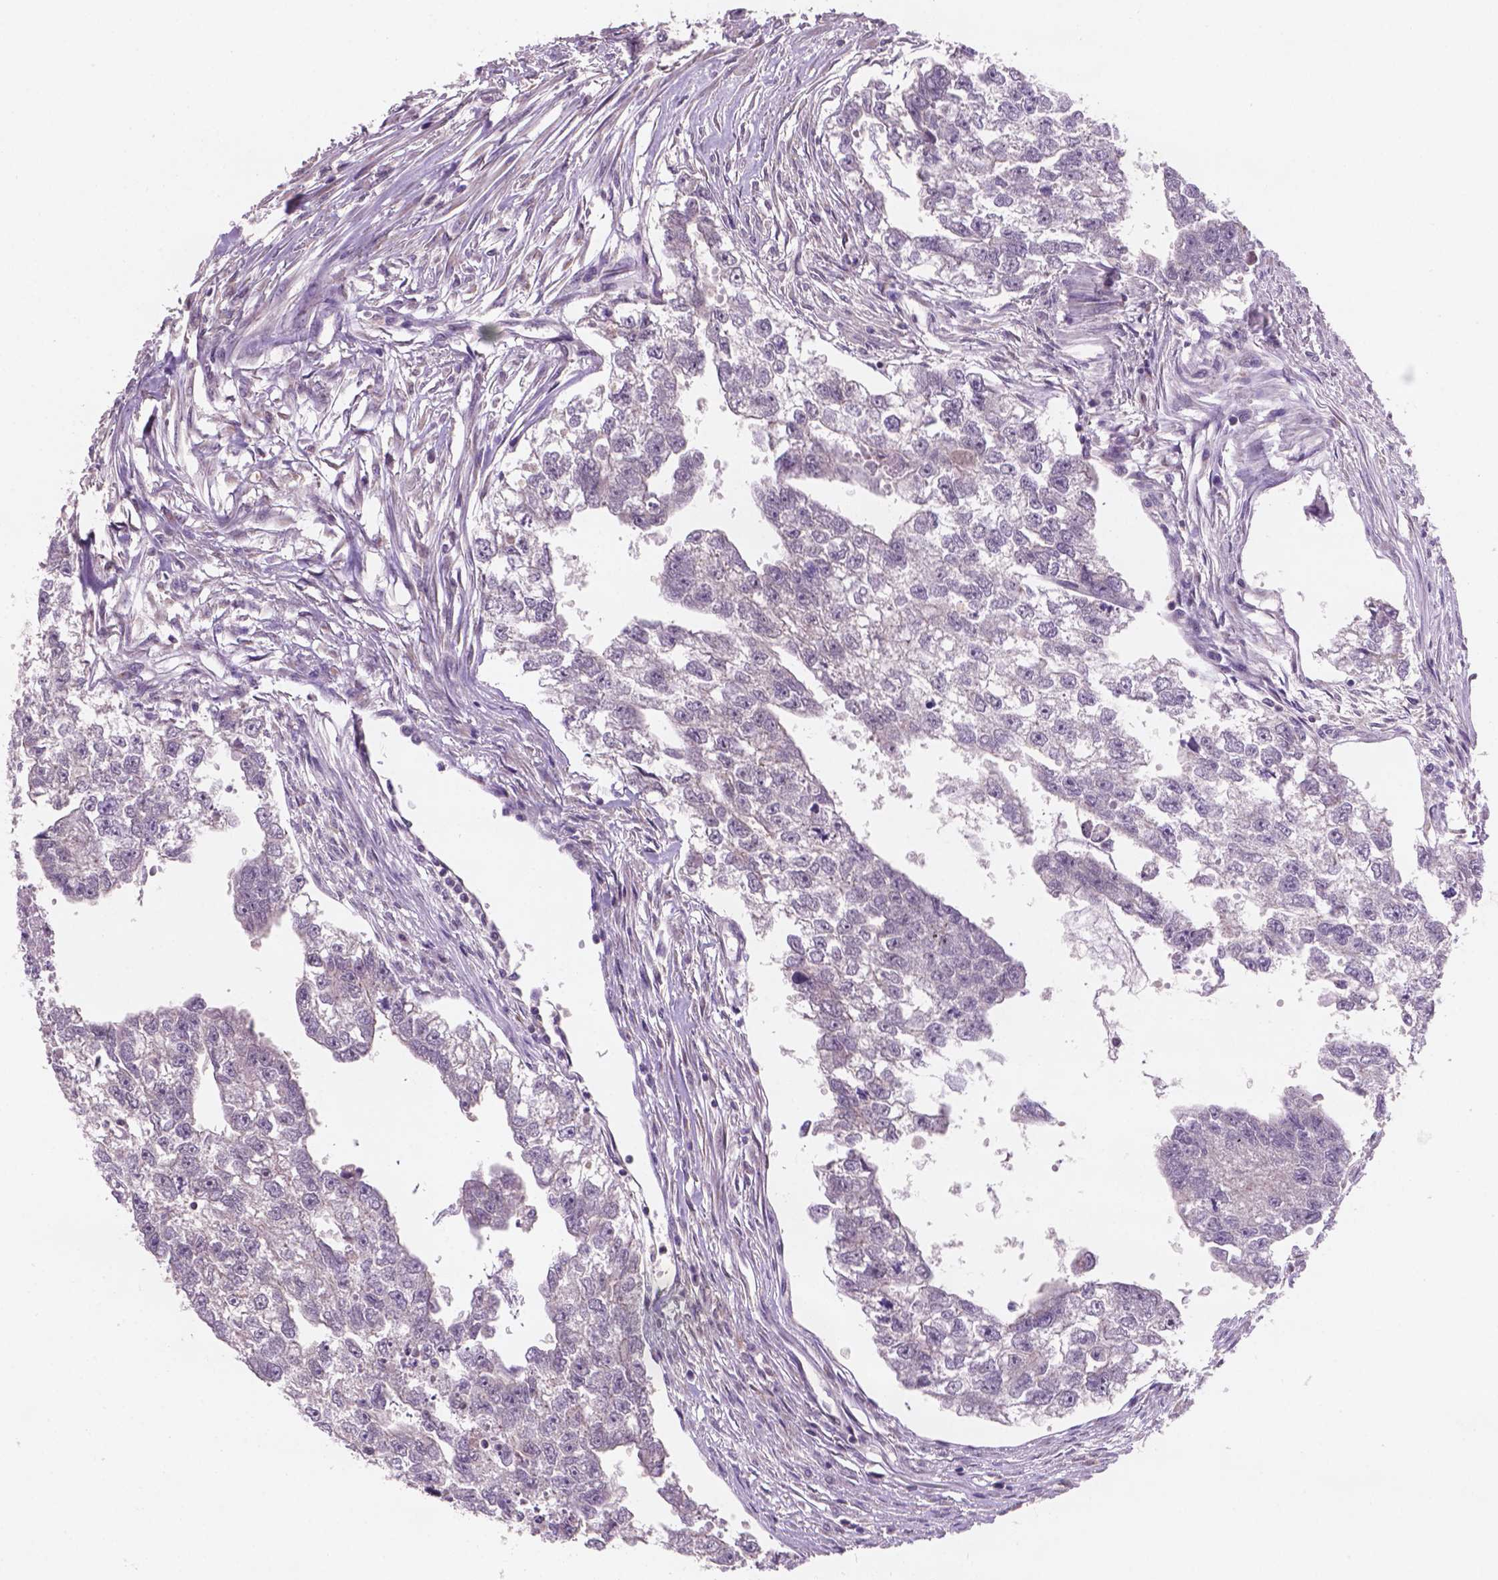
{"staining": {"intensity": "negative", "quantity": "none", "location": "none"}, "tissue": "testis cancer", "cell_type": "Tumor cells", "image_type": "cancer", "snomed": [{"axis": "morphology", "description": "Carcinoma, Embryonal, NOS"}, {"axis": "morphology", "description": "Teratoma, malignant, NOS"}, {"axis": "topography", "description": "Testis"}], "caption": "IHC histopathology image of human embryonal carcinoma (testis) stained for a protein (brown), which exhibits no staining in tumor cells. (DAB IHC with hematoxylin counter stain).", "gene": "GXYLT2", "patient": {"sex": "male", "age": 44}}